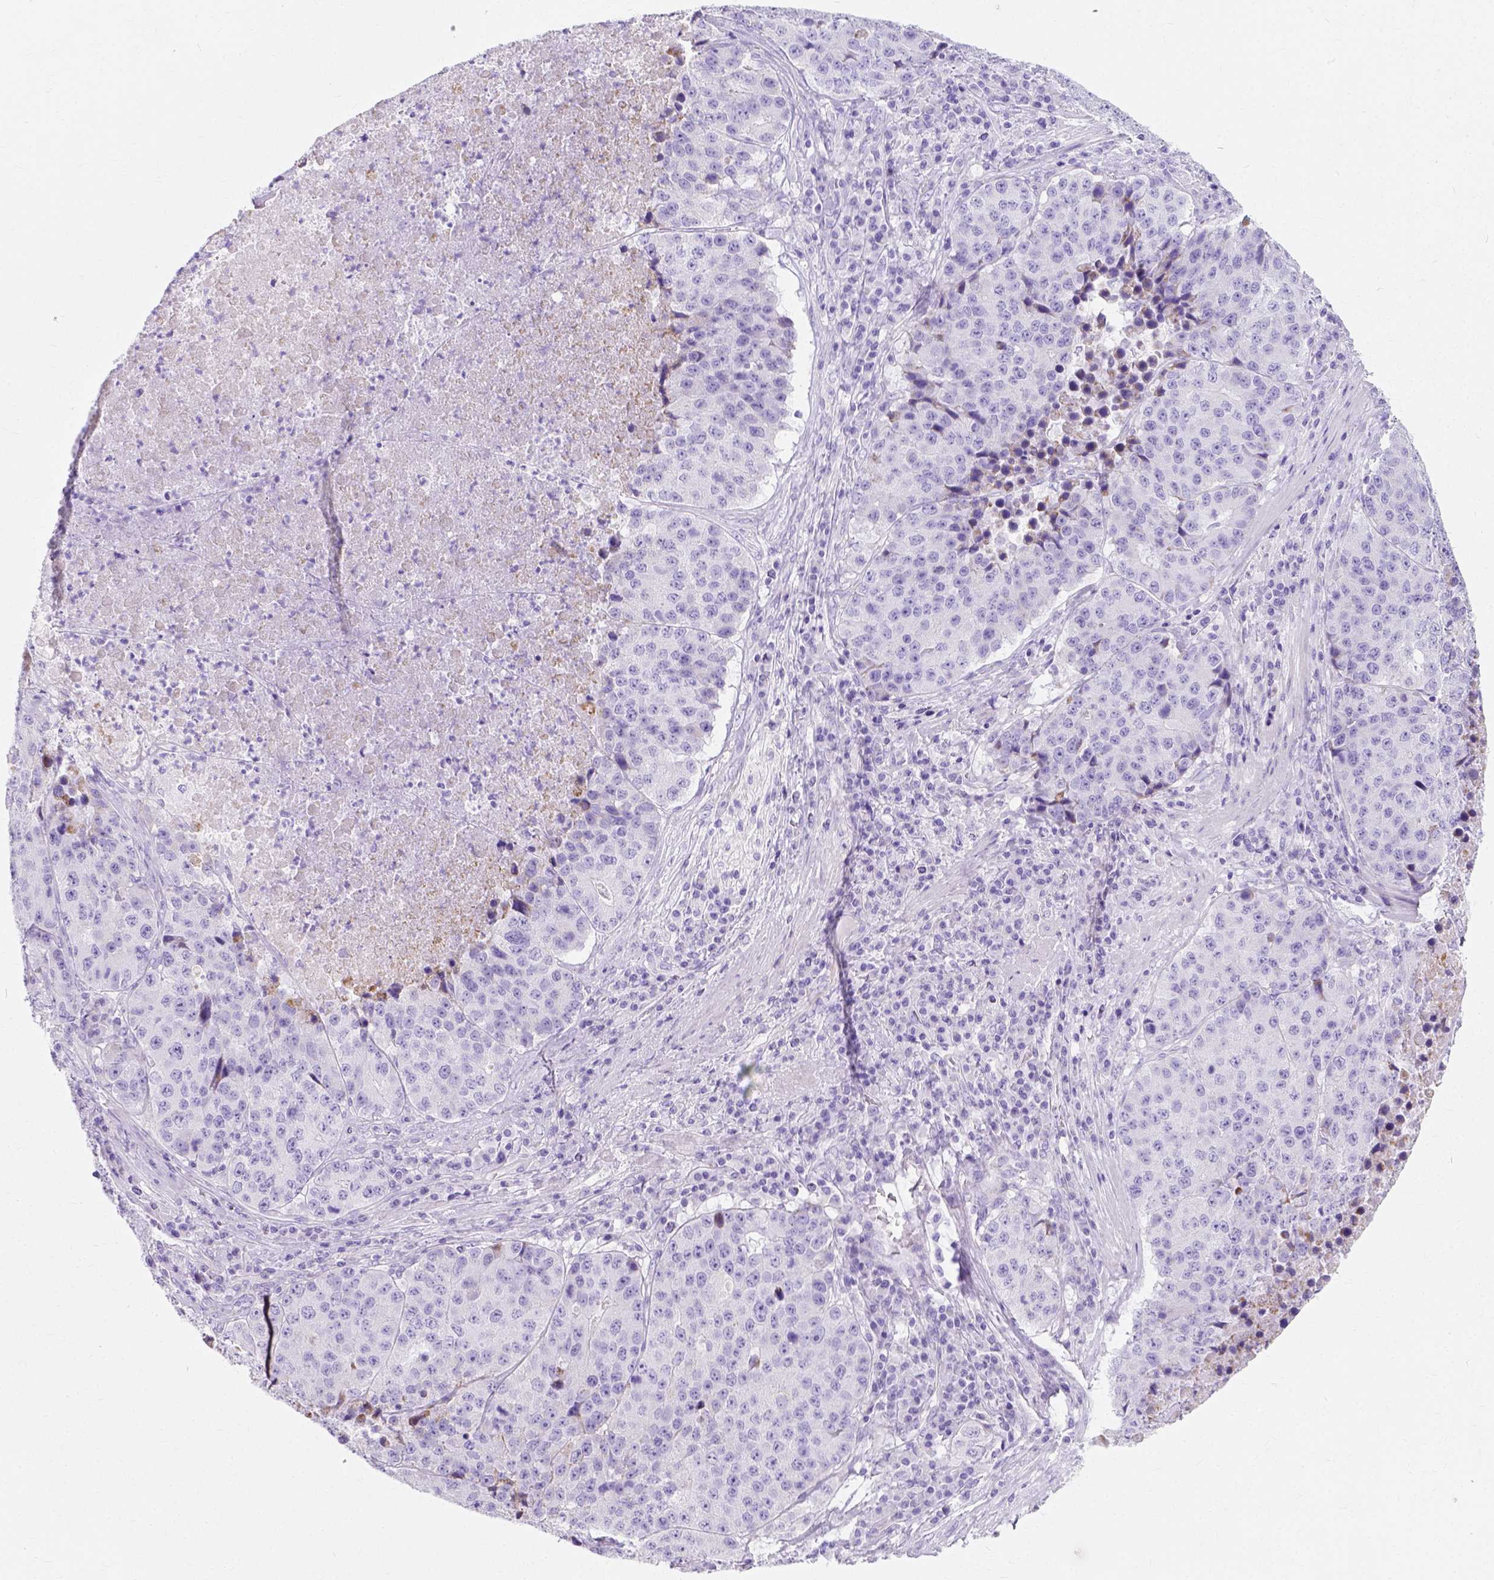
{"staining": {"intensity": "negative", "quantity": "none", "location": "none"}, "tissue": "stomach cancer", "cell_type": "Tumor cells", "image_type": "cancer", "snomed": [{"axis": "morphology", "description": "Adenocarcinoma, NOS"}, {"axis": "topography", "description": "Stomach"}], "caption": "This is a image of immunohistochemistry (IHC) staining of stomach cancer, which shows no positivity in tumor cells.", "gene": "MYH15", "patient": {"sex": "male", "age": 71}}